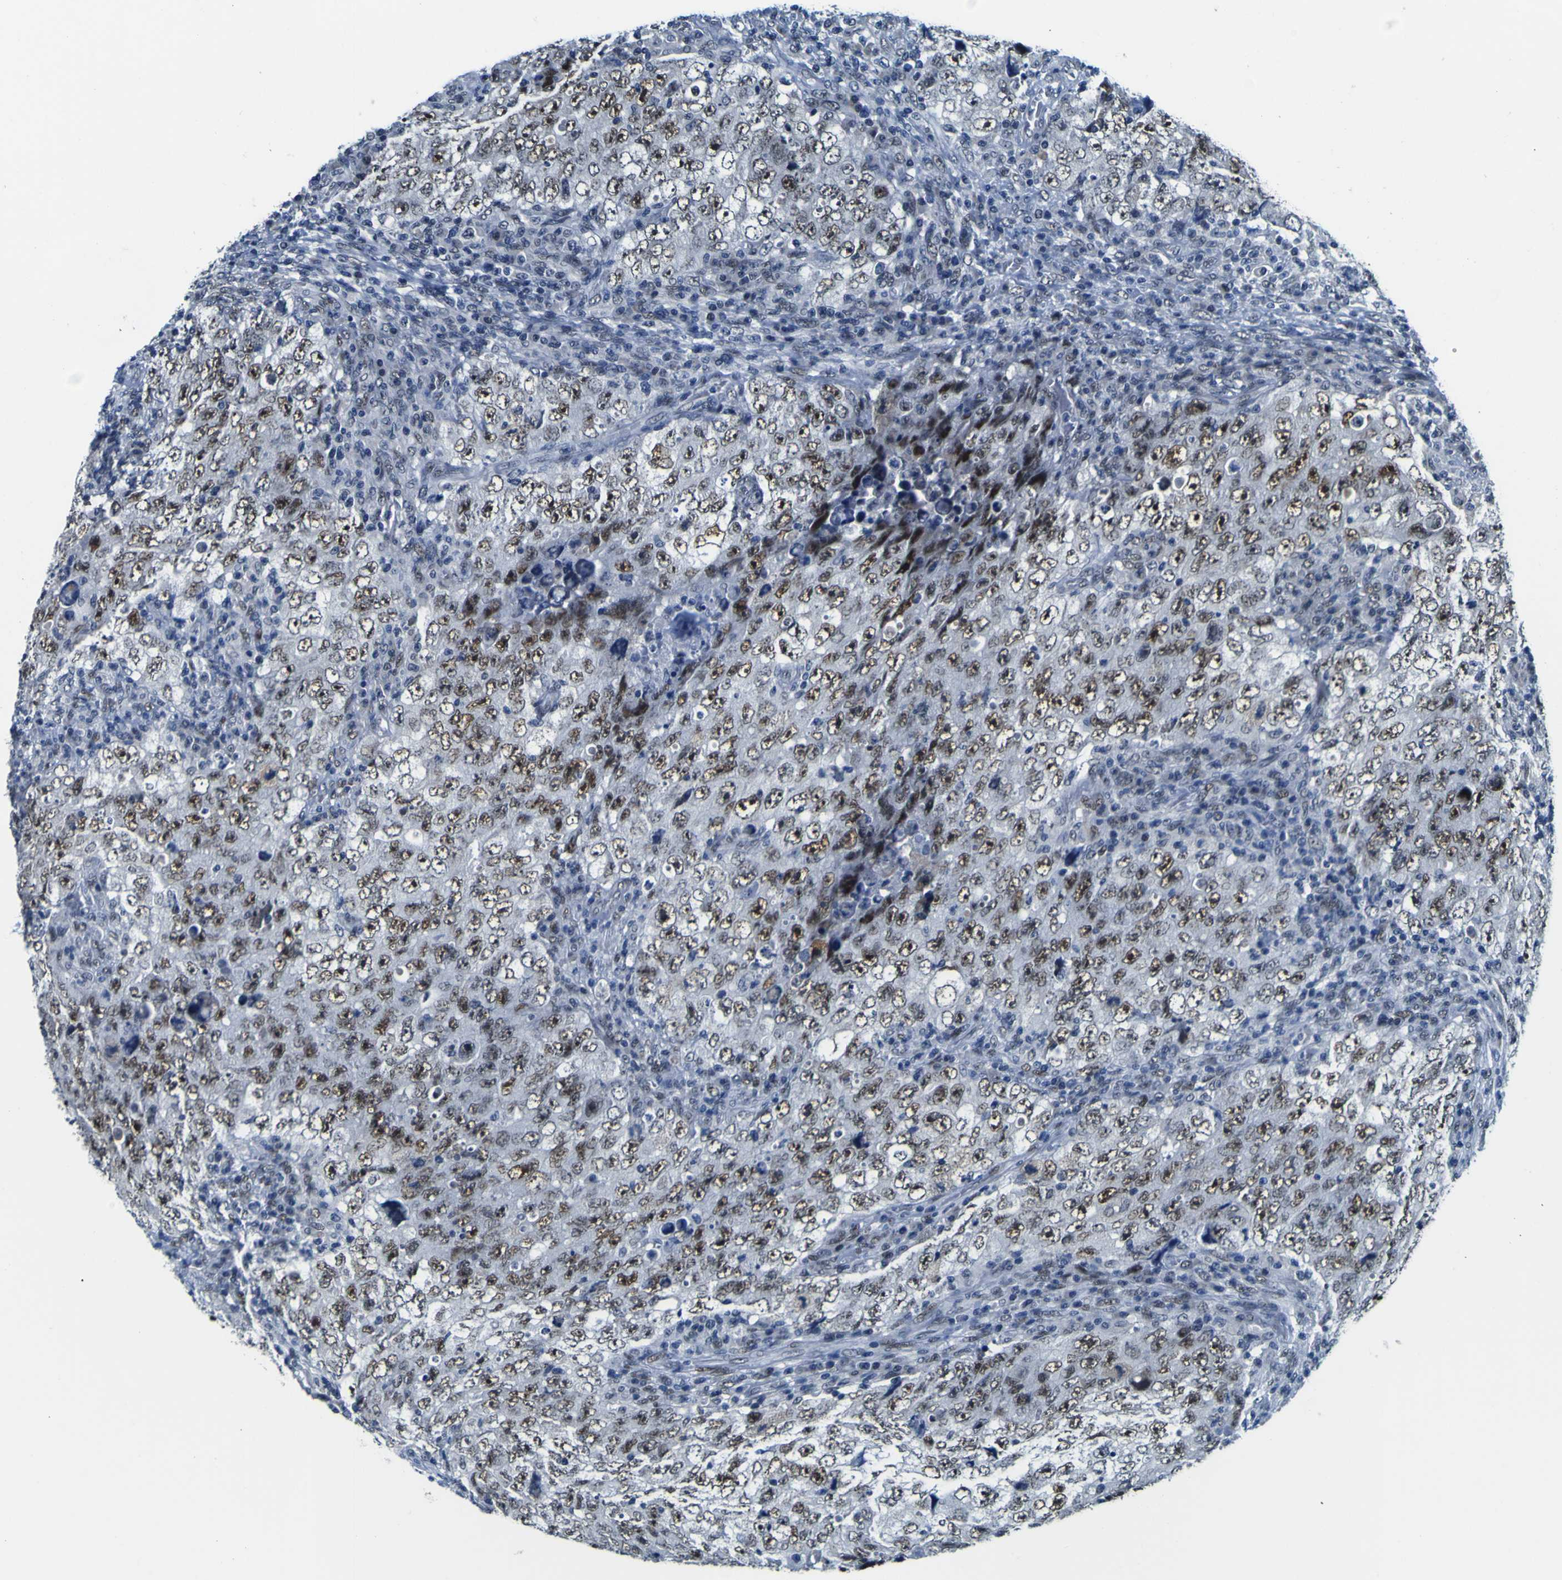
{"staining": {"intensity": "moderate", "quantity": ">75%", "location": "nuclear"}, "tissue": "testis cancer", "cell_type": "Tumor cells", "image_type": "cancer", "snomed": [{"axis": "morphology", "description": "Carcinoma, Embryonal, NOS"}, {"axis": "topography", "description": "Testis"}], "caption": "Human embryonal carcinoma (testis) stained with a protein marker displays moderate staining in tumor cells.", "gene": "CUL4B", "patient": {"sex": "male", "age": 26}}